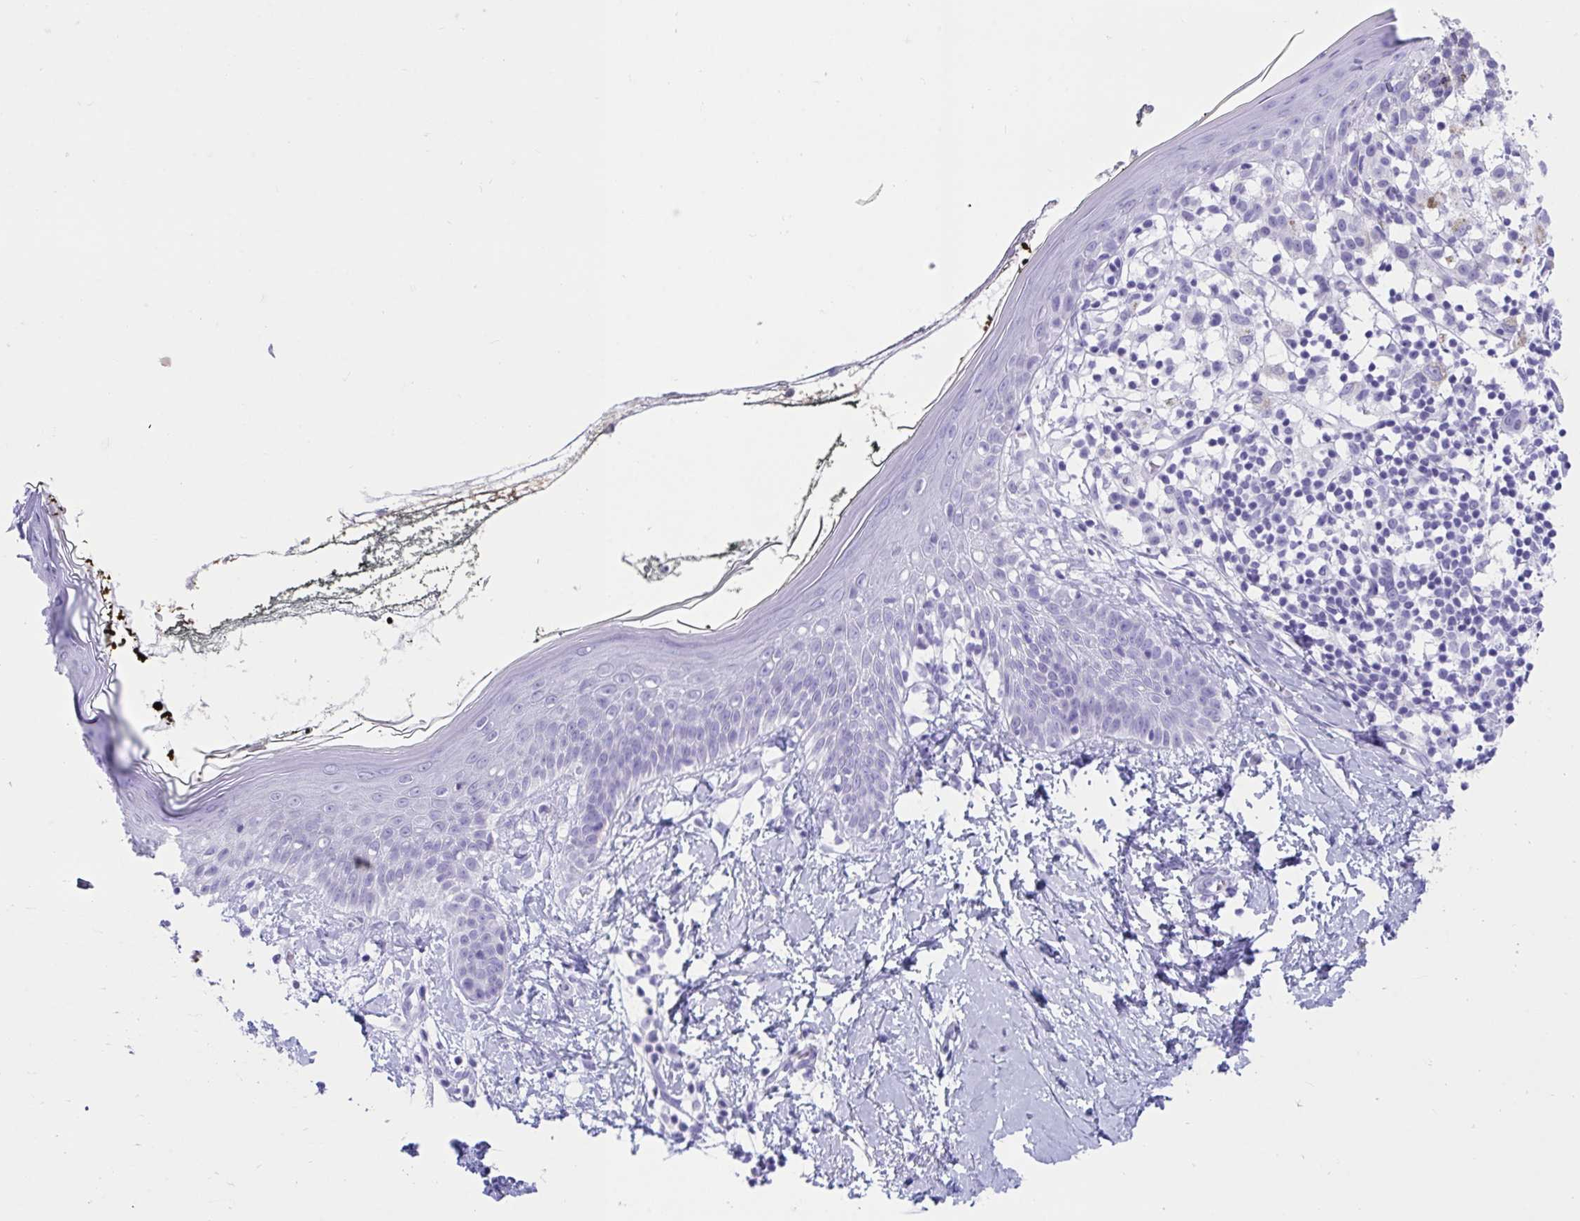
{"staining": {"intensity": "negative", "quantity": "none", "location": "none"}, "tissue": "skin", "cell_type": "Fibroblasts", "image_type": "normal", "snomed": [{"axis": "morphology", "description": "Normal tissue, NOS"}, {"axis": "topography", "description": "Skin"}], "caption": "Protein analysis of unremarkable skin demonstrates no significant expression in fibroblasts. (DAB IHC, high magnification).", "gene": "TMEM35A", "patient": {"sex": "female", "age": 34}}